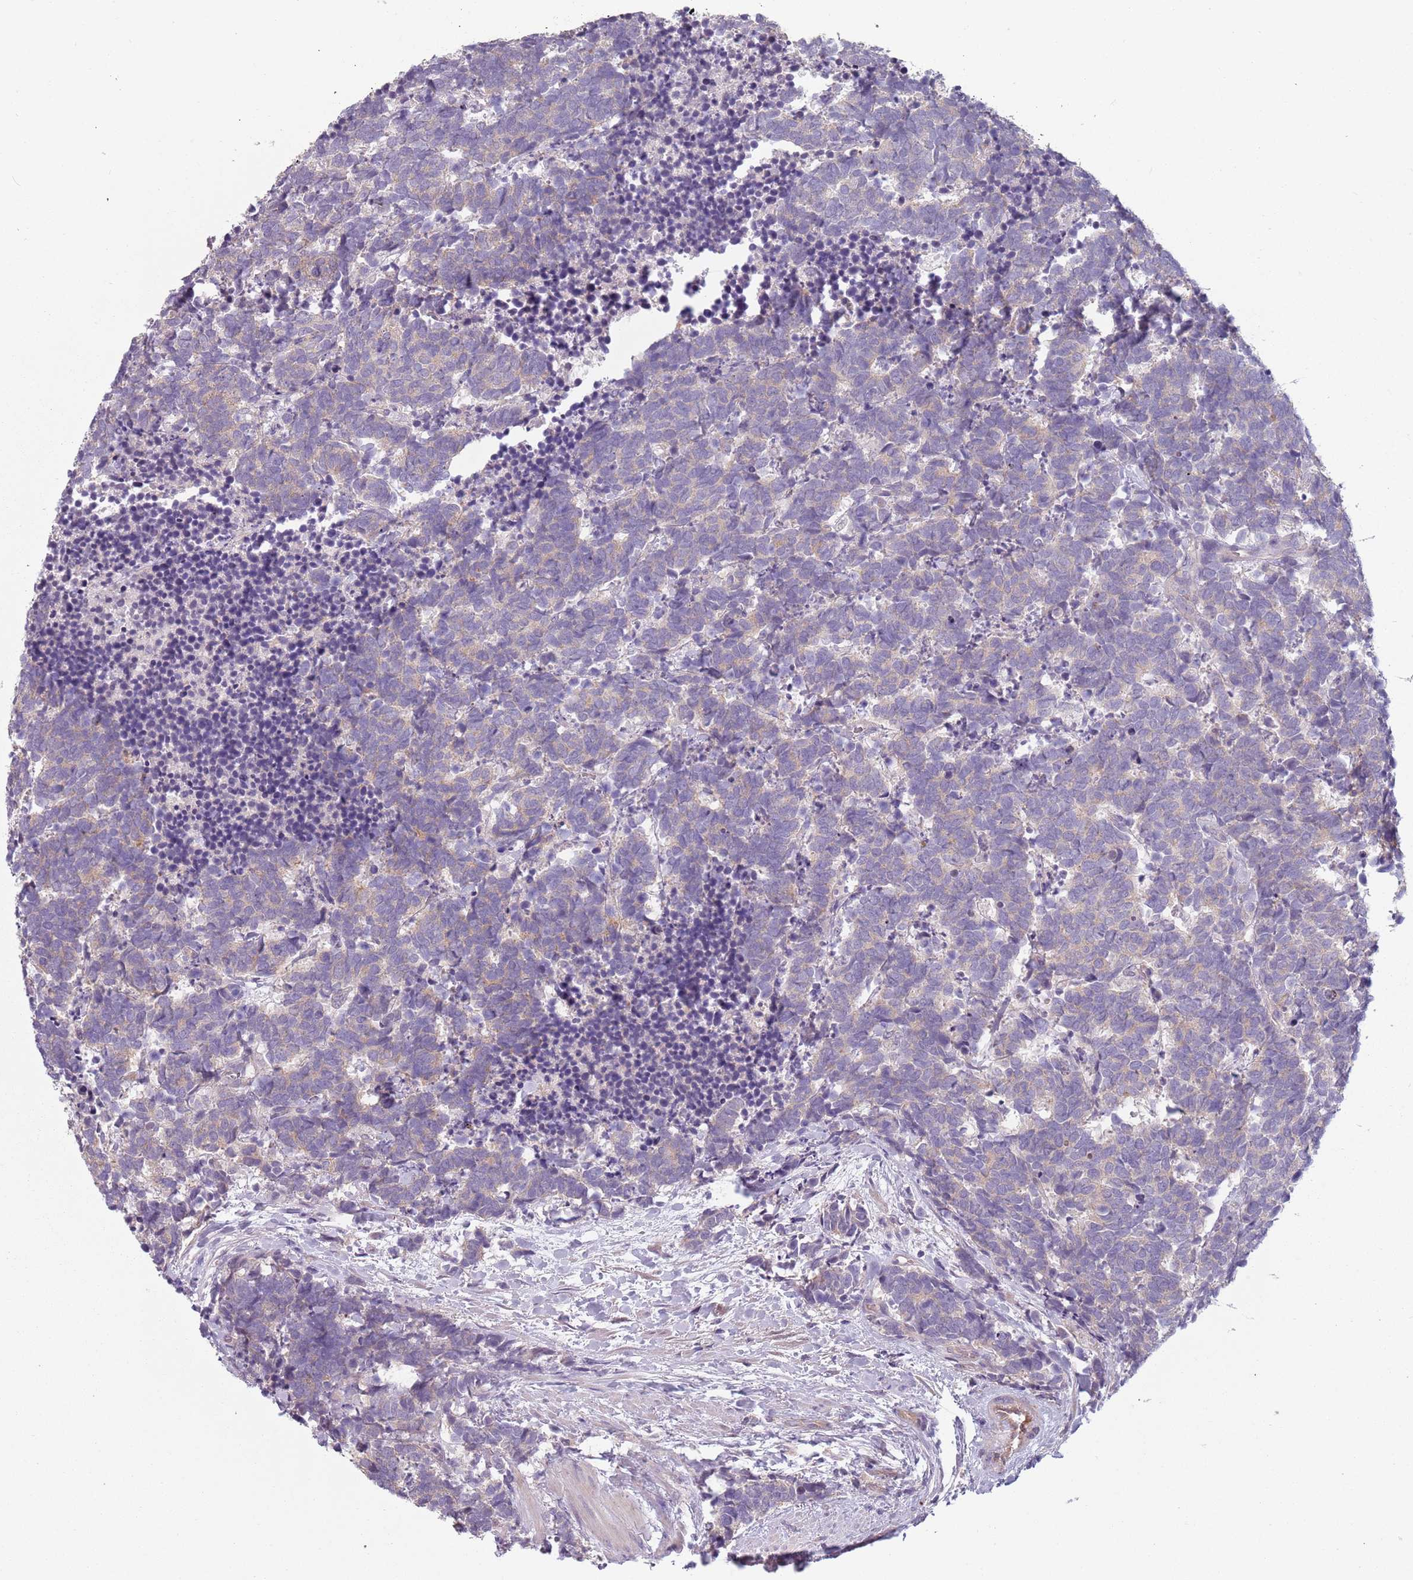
{"staining": {"intensity": "negative", "quantity": "none", "location": "none"}, "tissue": "carcinoid", "cell_type": "Tumor cells", "image_type": "cancer", "snomed": [{"axis": "morphology", "description": "Carcinoma, NOS"}, {"axis": "morphology", "description": "Carcinoid, malignant, NOS"}, {"axis": "topography", "description": "Prostate"}], "caption": "This is an immunohistochemistry image of carcinoid. There is no positivity in tumor cells.", "gene": "TLCD2", "patient": {"sex": "male", "age": 57}}